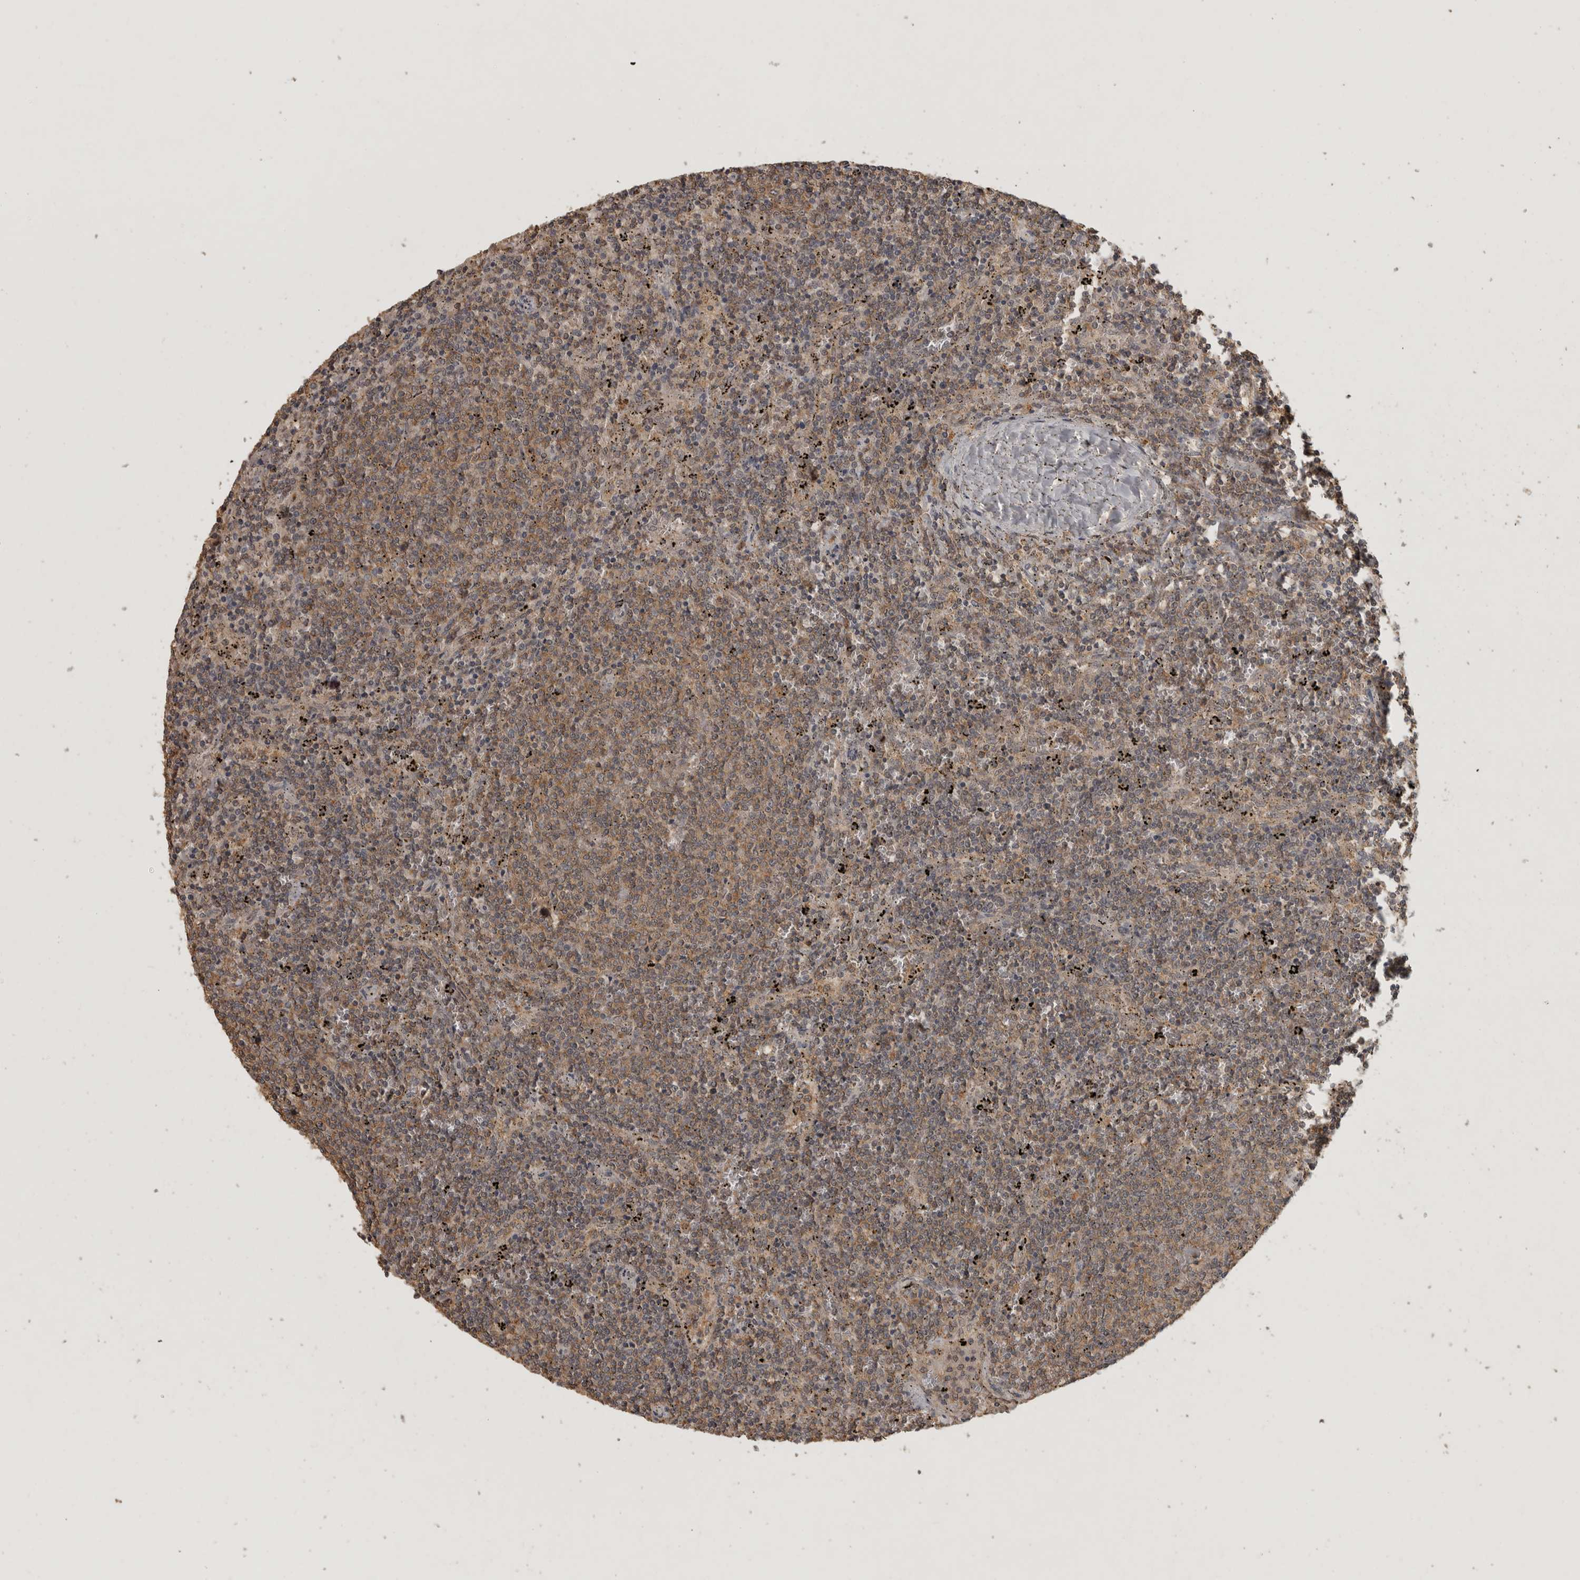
{"staining": {"intensity": "weak", "quantity": ">75%", "location": "cytoplasmic/membranous"}, "tissue": "lymphoma", "cell_type": "Tumor cells", "image_type": "cancer", "snomed": [{"axis": "morphology", "description": "Malignant lymphoma, non-Hodgkin's type, Low grade"}, {"axis": "topography", "description": "Spleen"}], "caption": "Tumor cells exhibit low levels of weak cytoplasmic/membranous staining in approximately >75% of cells in human lymphoma.", "gene": "ADAMTS4", "patient": {"sex": "female", "age": 50}}